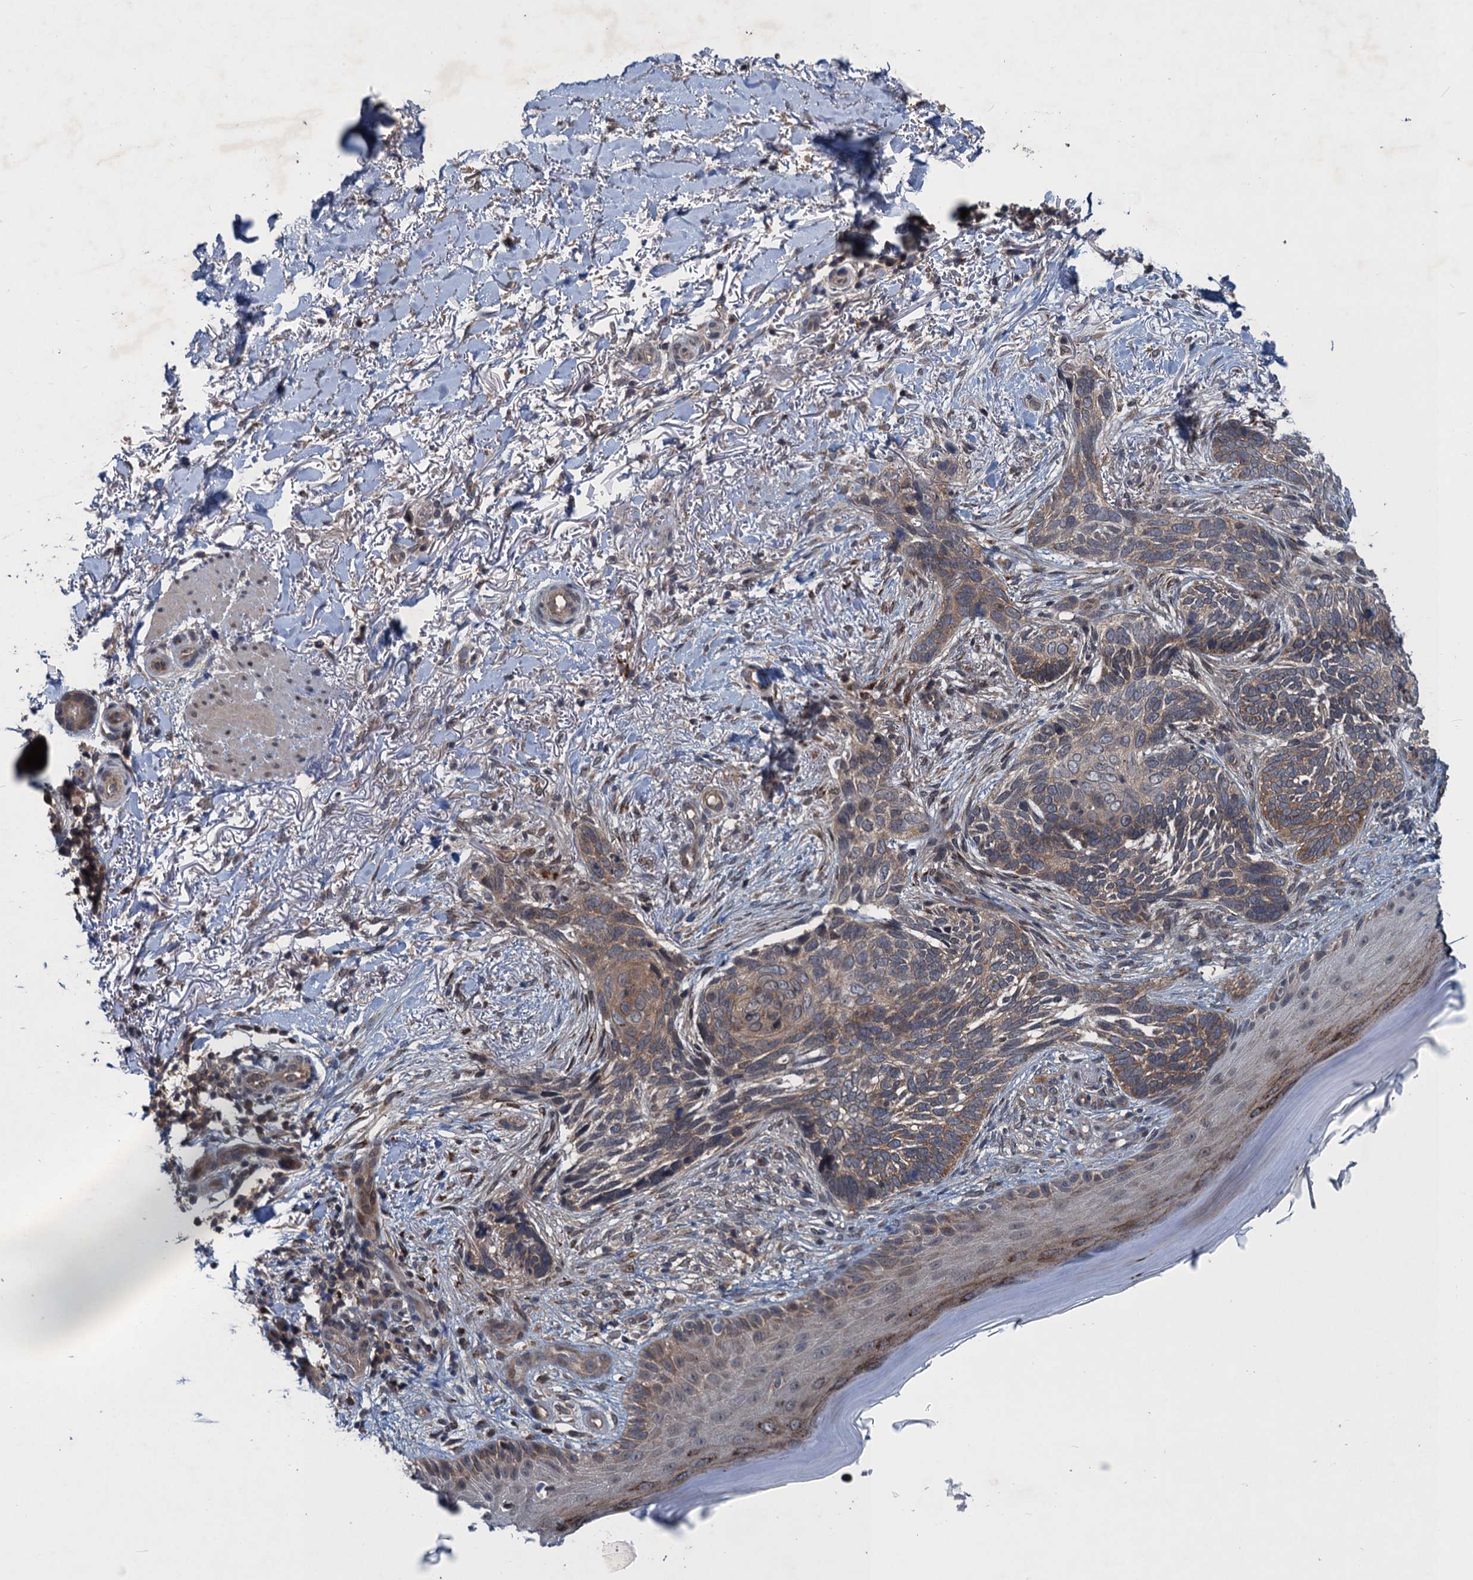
{"staining": {"intensity": "moderate", "quantity": ">75%", "location": "cytoplasmic/membranous"}, "tissue": "skin cancer", "cell_type": "Tumor cells", "image_type": "cancer", "snomed": [{"axis": "morphology", "description": "Normal tissue, NOS"}, {"axis": "morphology", "description": "Basal cell carcinoma"}, {"axis": "topography", "description": "Skin"}], "caption": "Approximately >75% of tumor cells in human skin cancer (basal cell carcinoma) reveal moderate cytoplasmic/membranous protein positivity as visualized by brown immunohistochemical staining.", "gene": "RNF165", "patient": {"sex": "female", "age": 67}}